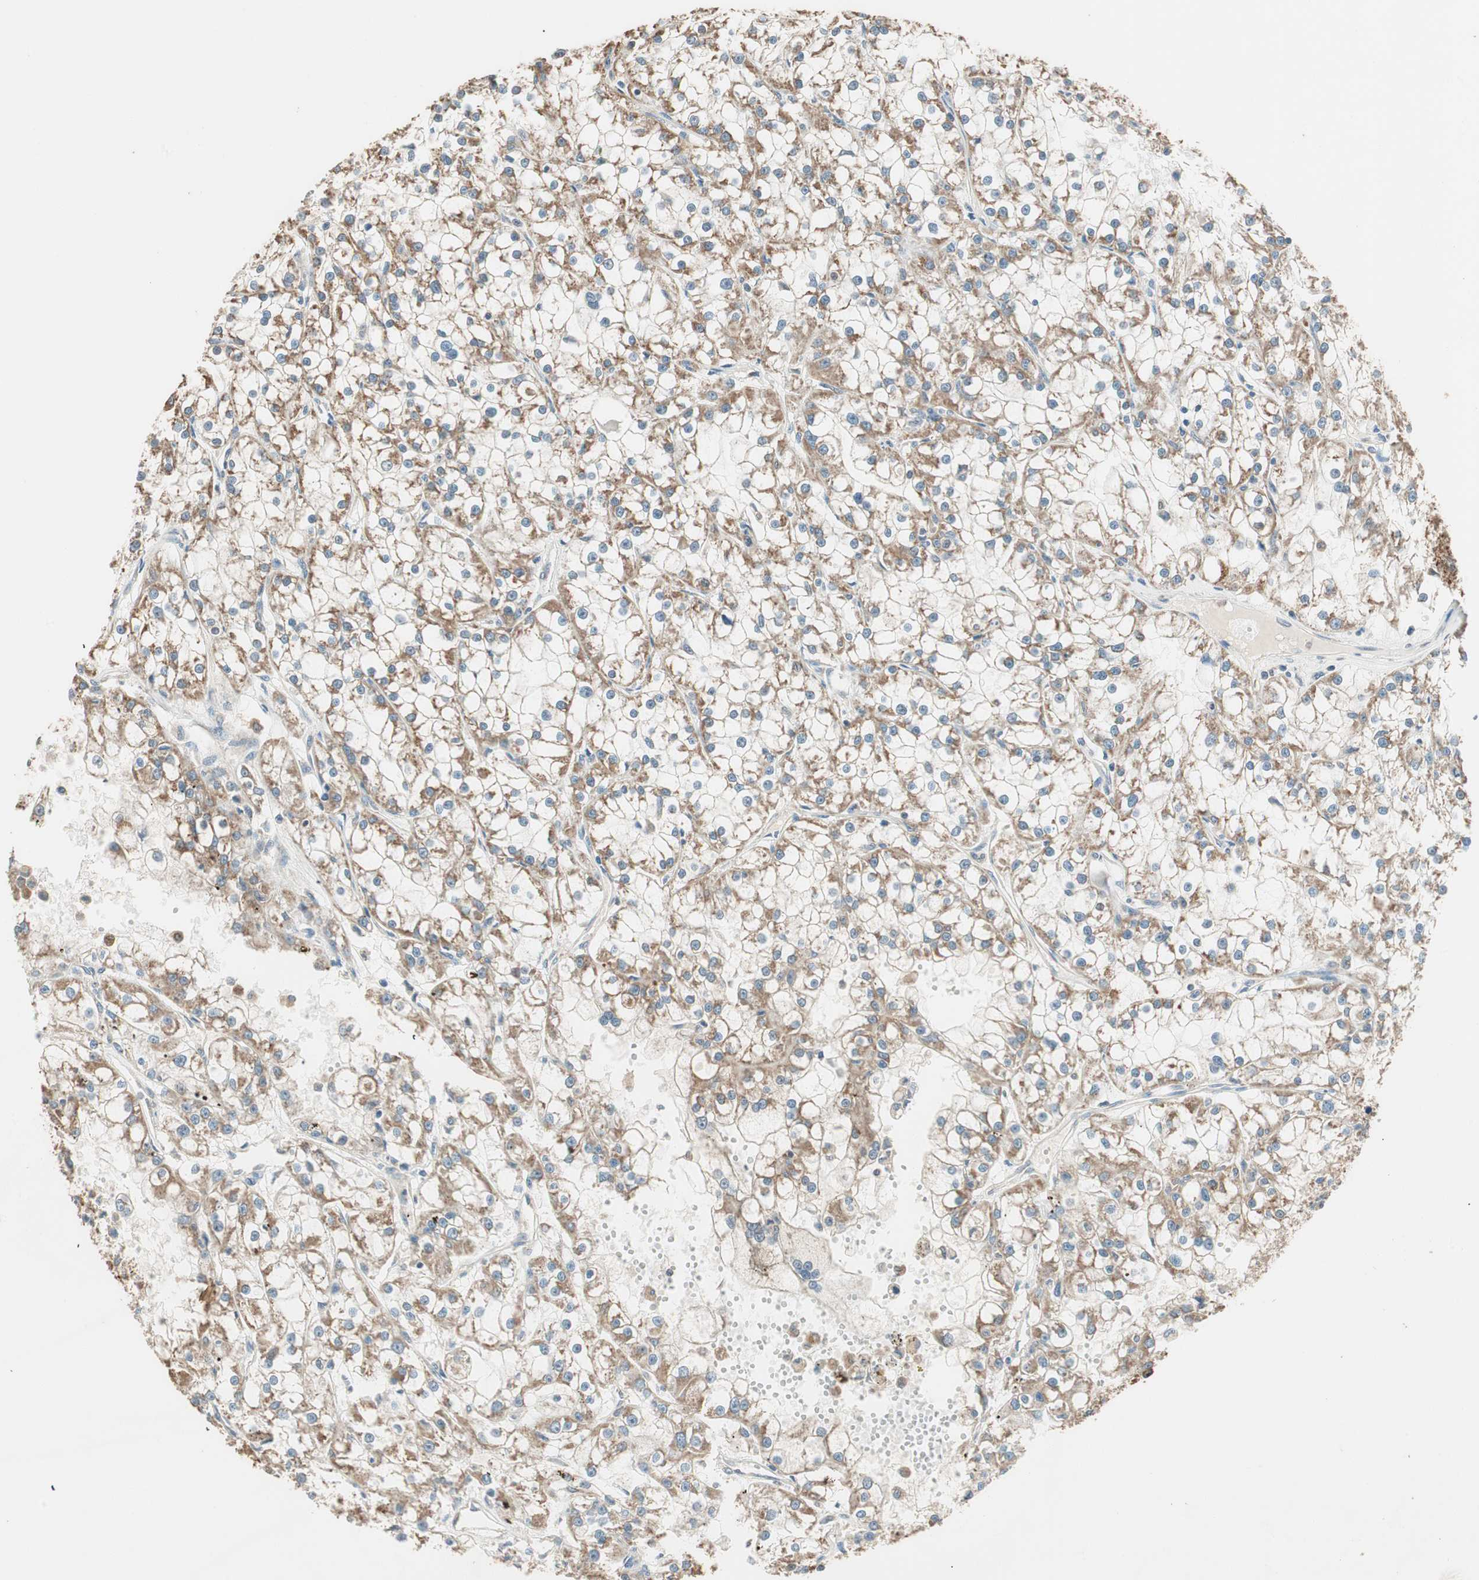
{"staining": {"intensity": "moderate", "quantity": ">75%", "location": "cytoplasmic/membranous"}, "tissue": "renal cancer", "cell_type": "Tumor cells", "image_type": "cancer", "snomed": [{"axis": "morphology", "description": "Adenocarcinoma, NOS"}, {"axis": "topography", "description": "Kidney"}], "caption": "Protein expression analysis of human renal adenocarcinoma reveals moderate cytoplasmic/membranous positivity in about >75% of tumor cells. The staining was performed using DAB to visualize the protein expression in brown, while the nuclei were stained in blue with hematoxylin (Magnification: 20x).", "gene": "TRIM21", "patient": {"sex": "female", "age": 52}}